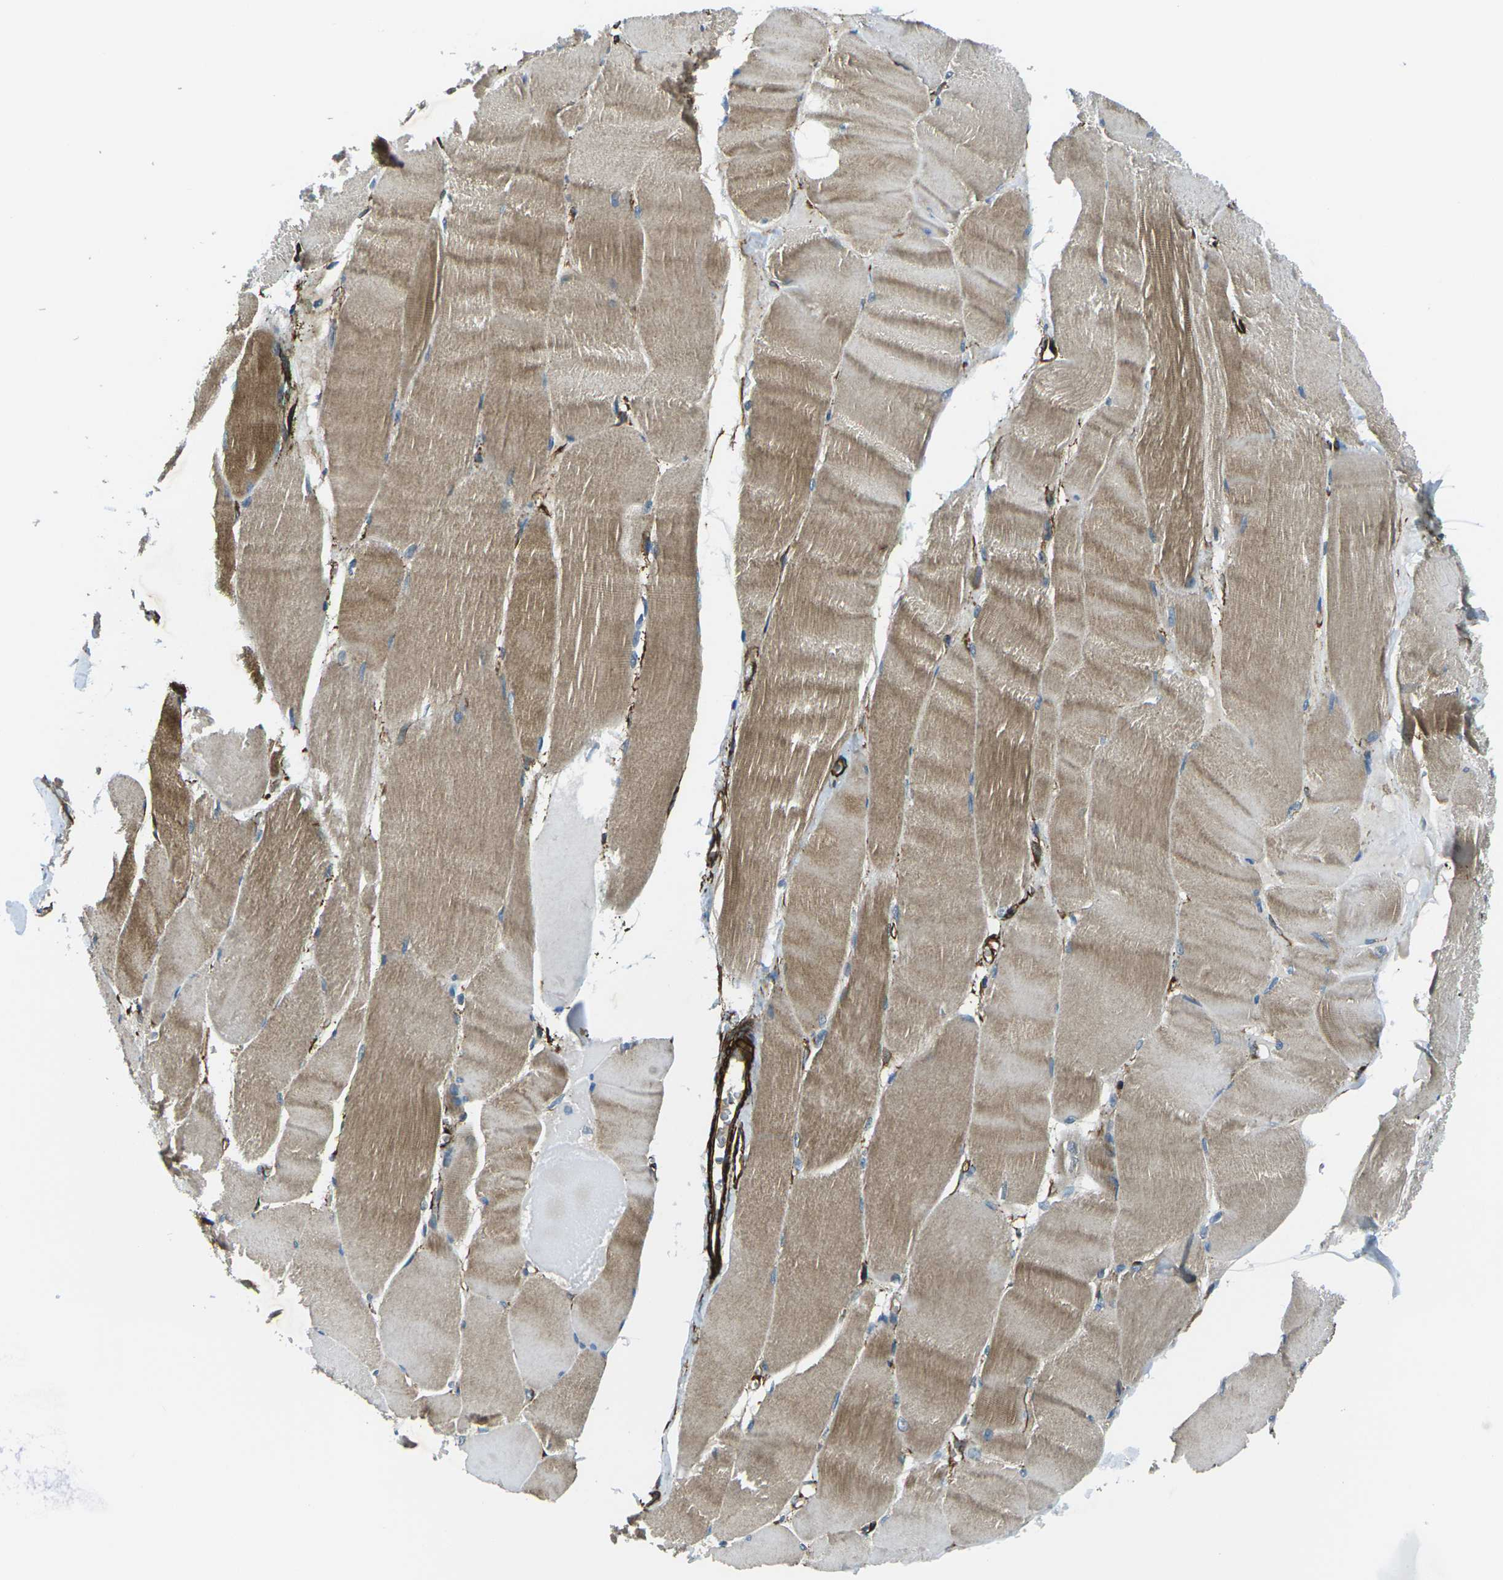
{"staining": {"intensity": "moderate", "quantity": ">75%", "location": "cytoplasmic/membranous"}, "tissue": "skeletal muscle", "cell_type": "Myocytes", "image_type": "normal", "snomed": [{"axis": "morphology", "description": "Normal tissue, NOS"}, {"axis": "morphology", "description": "Squamous cell carcinoma, NOS"}, {"axis": "topography", "description": "Skeletal muscle"}], "caption": "Immunohistochemical staining of unremarkable human skeletal muscle shows >75% levels of moderate cytoplasmic/membranous protein positivity in approximately >75% of myocytes.", "gene": "GRAMD1C", "patient": {"sex": "male", "age": 51}}